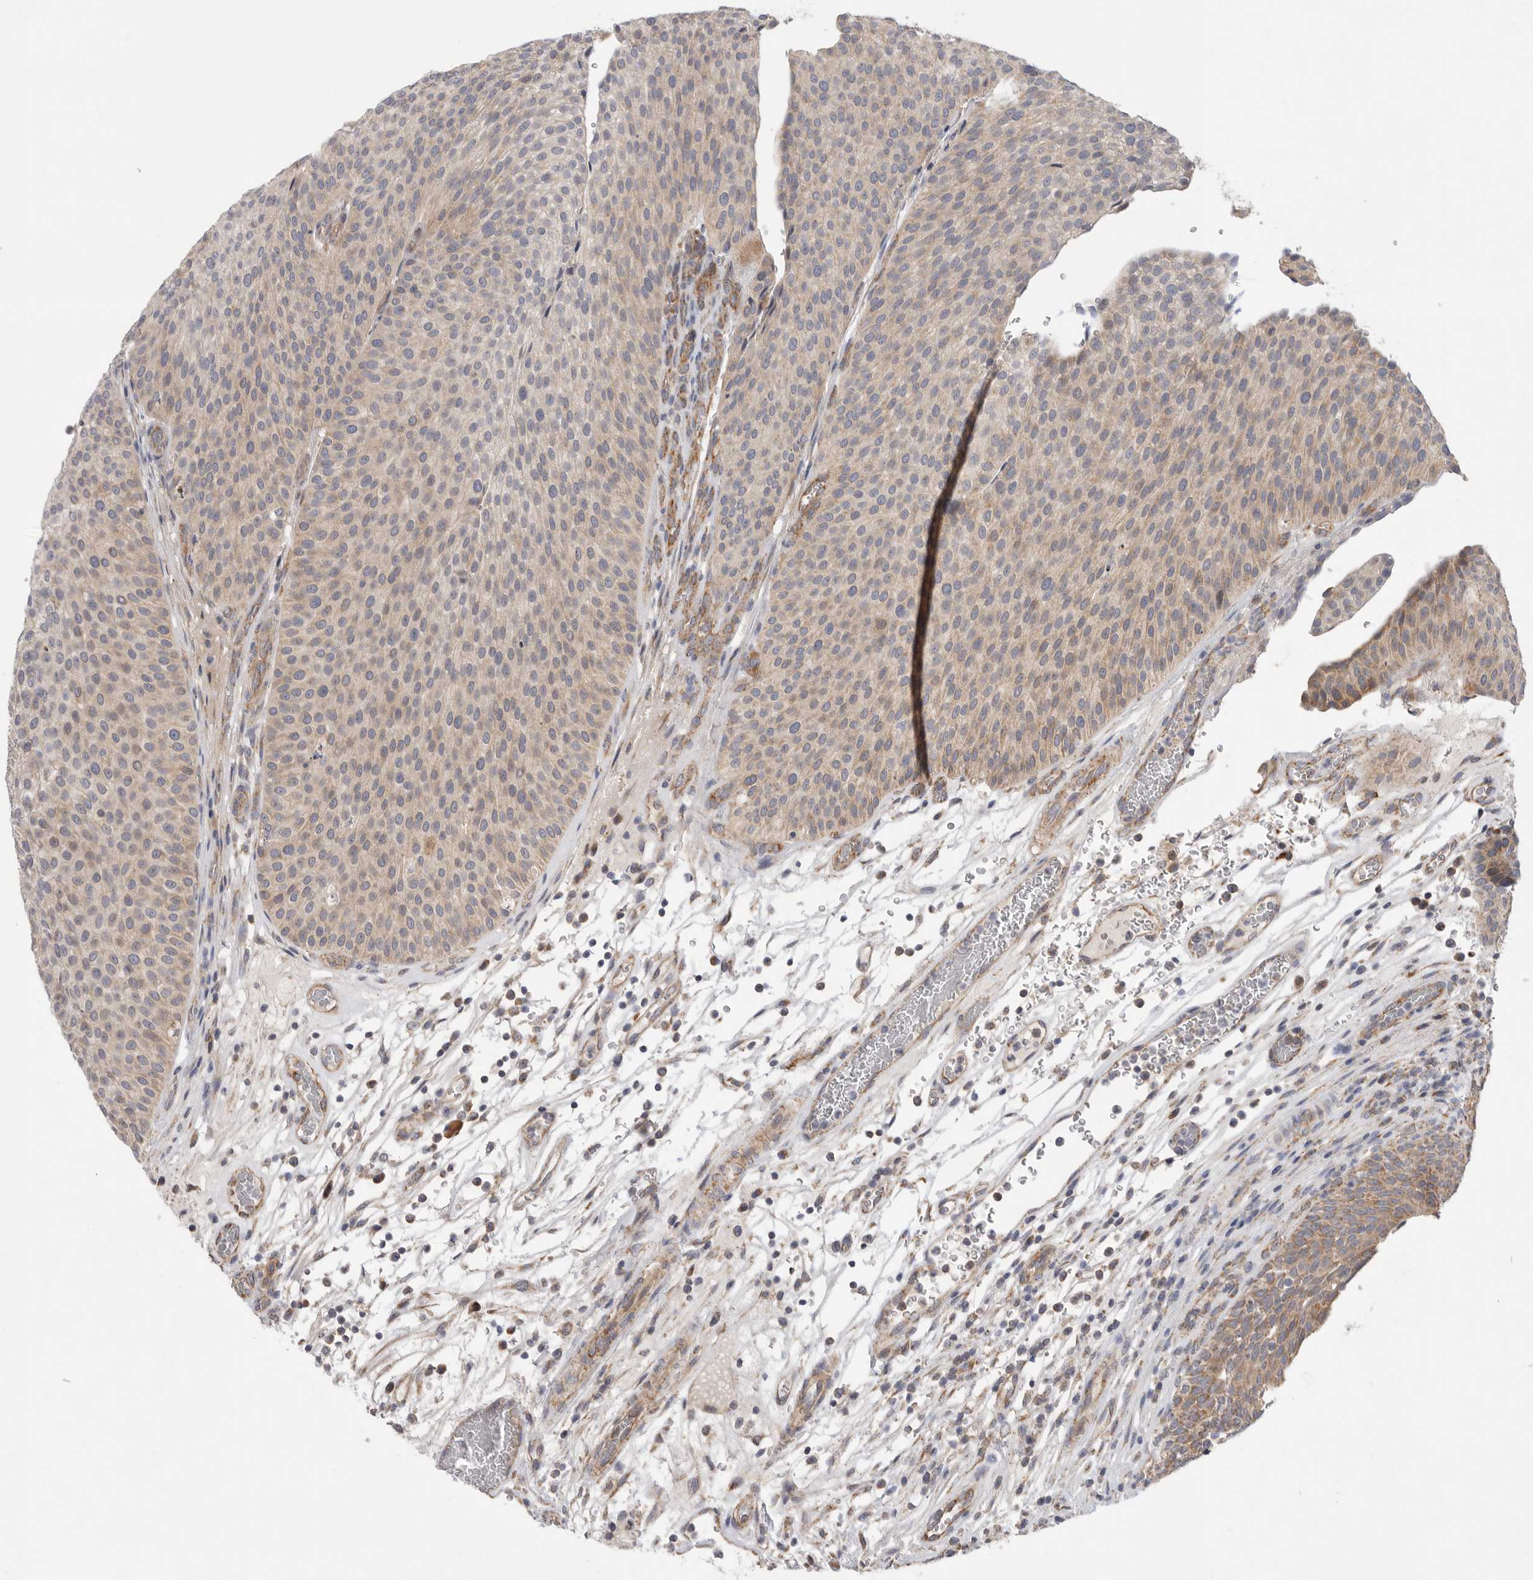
{"staining": {"intensity": "weak", "quantity": ">75%", "location": "cytoplasmic/membranous"}, "tissue": "urothelial cancer", "cell_type": "Tumor cells", "image_type": "cancer", "snomed": [{"axis": "morphology", "description": "Normal tissue, NOS"}, {"axis": "morphology", "description": "Urothelial carcinoma, Low grade"}, {"axis": "topography", "description": "Smooth muscle"}, {"axis": "topography", "description": "Urinary bladder"}], "caption": "Urothelial cancer stained with a protein marker displays weak staining in tumor cells.", "gene": "MTFR1L", "patient": {"sex": "male", "age": 60}}